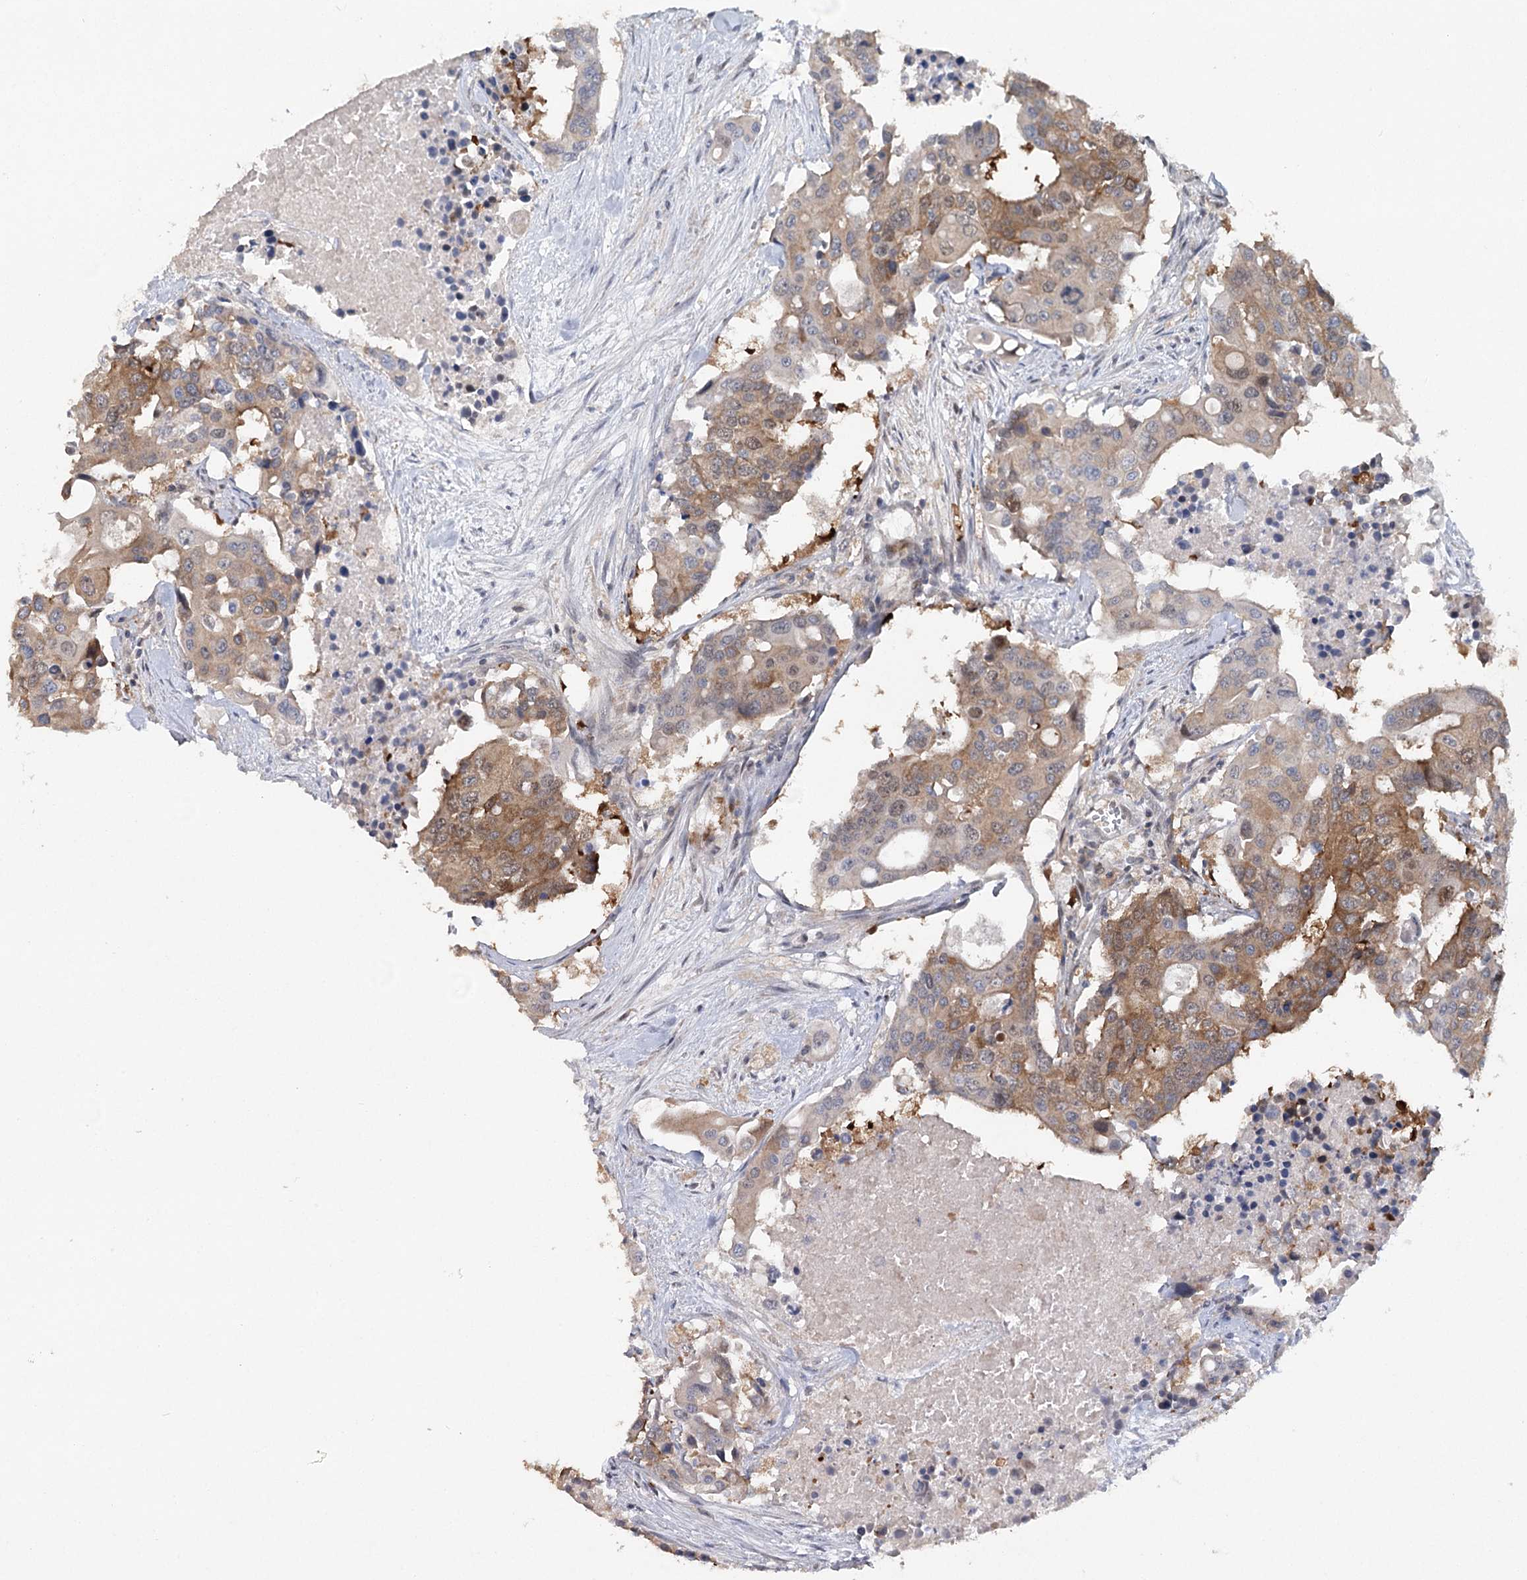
{"staining": {"intensity": "moderate", "quantity": ">75%", "location": "cytoplasmic/membranous,nuclear"}, "tissue": "colorectal cancer", "cell_type": "Tumor cells", "image_type": "cancer", "snomed": [{"axis": "morphology", "description": "Adenocarcinoma, NOS"}, {"axis": "topography", "description": "Colon"}], "caption": "Protein expression analysis of human colorectal adenocarcinoma reveals moderate cytoplasmic/membranous and nuclear positivity in about >75% of tumor cells.", "gene": "MAP3K13", "patient": {"sex": "male", "age": 77}}